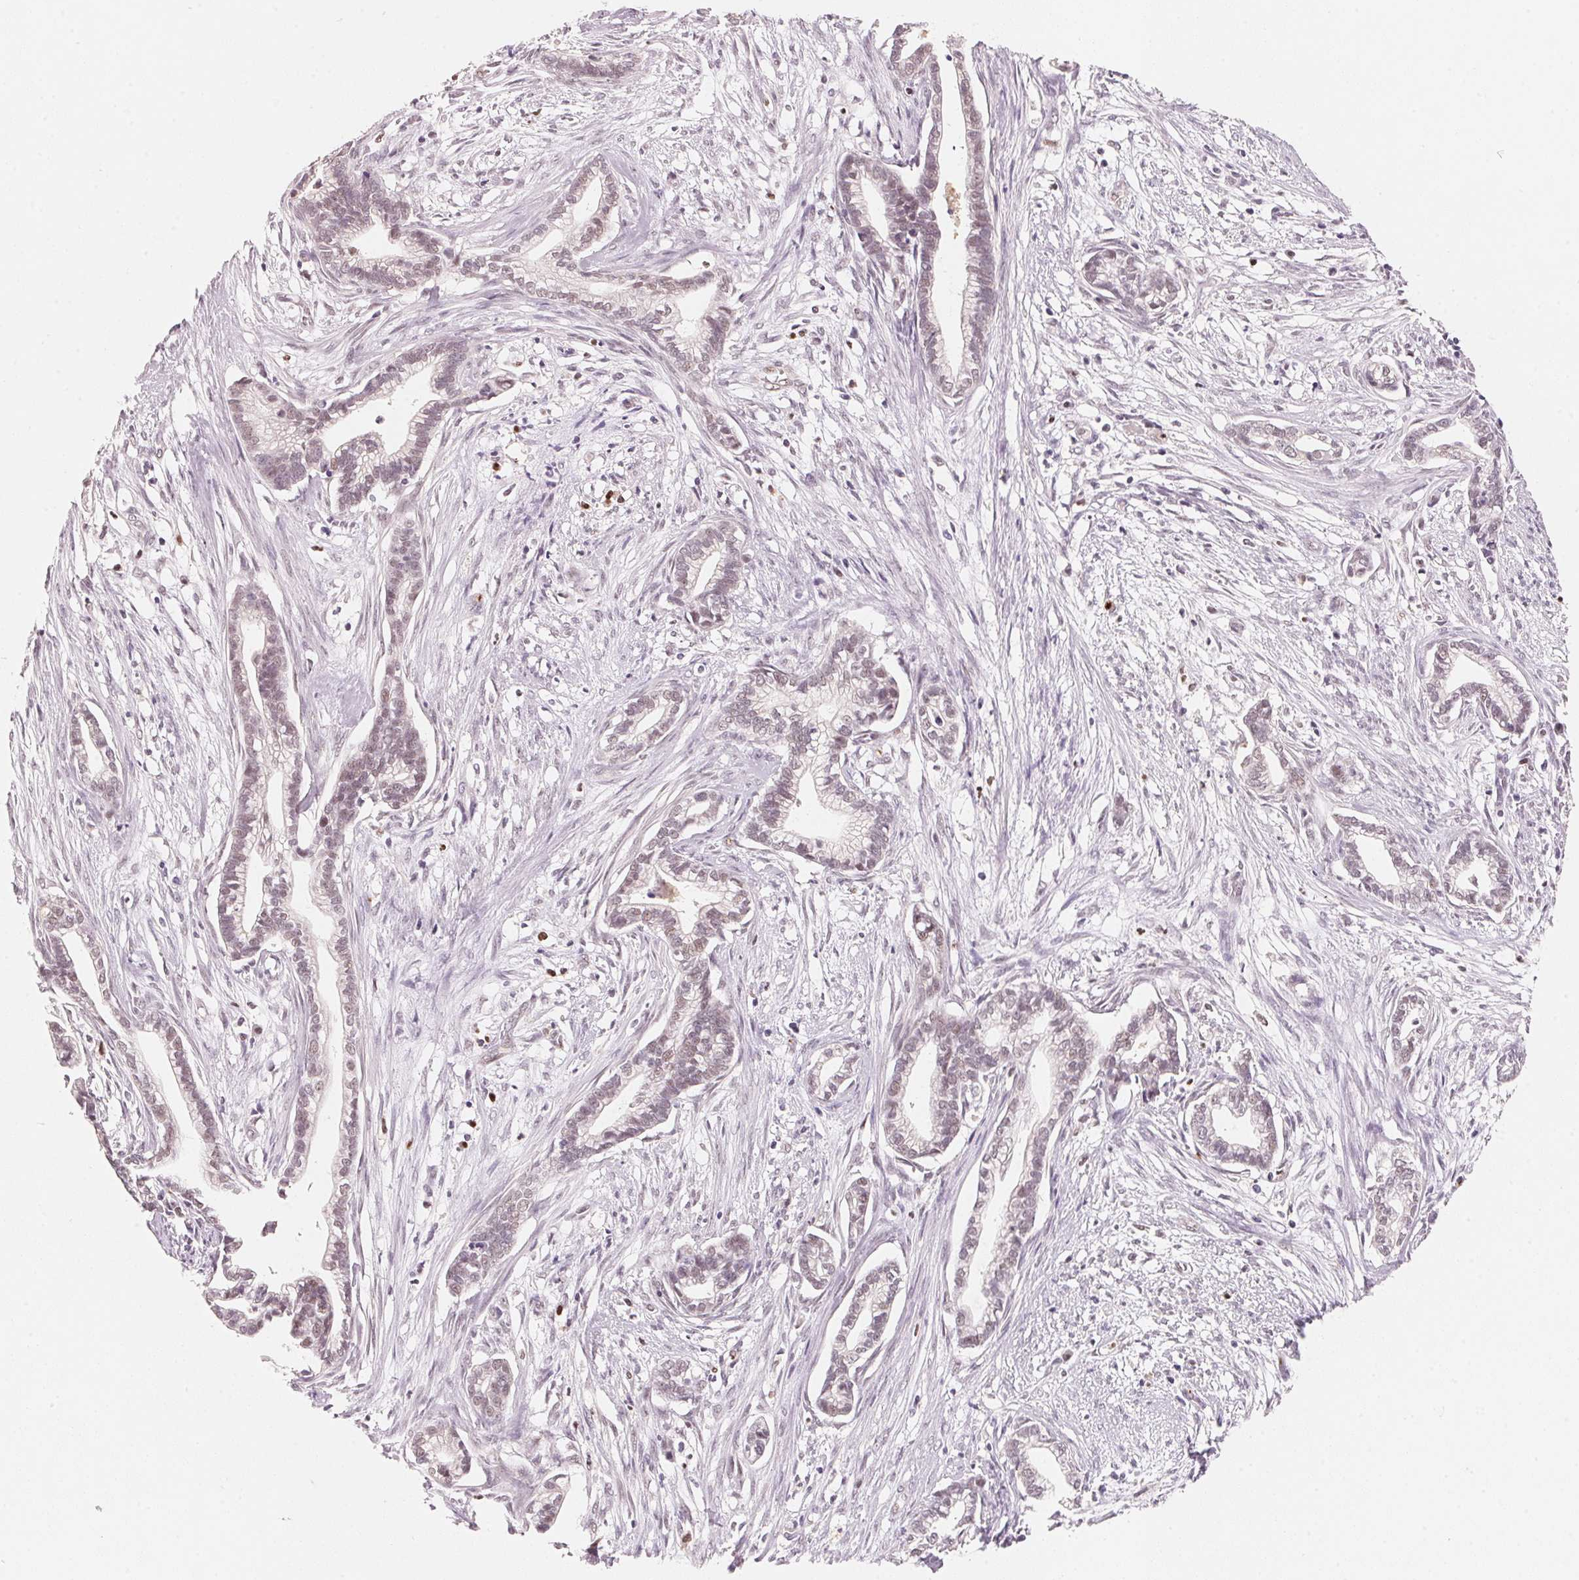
{"staining": {"intensity": "weak", "quantity": "<25%", "location": "nuclear"}, "tissue": "cervical cancer", "cell_type": "Tumor cells", "image_type": "cancer", "snomed": [{"axis": "morphology", "description": "Adenocarcinoma, NOS"}, {"axis": "topography", "description": "Cervix"}], "caption": "Immunohistochemistry (IHC) image of adenocarcinoma (cervical) stained for a protein (brown), which demonstrates no staining in tumor cells.", "gene": "ARHGAP22", "patient": {"sex": "female", "age": 62}}